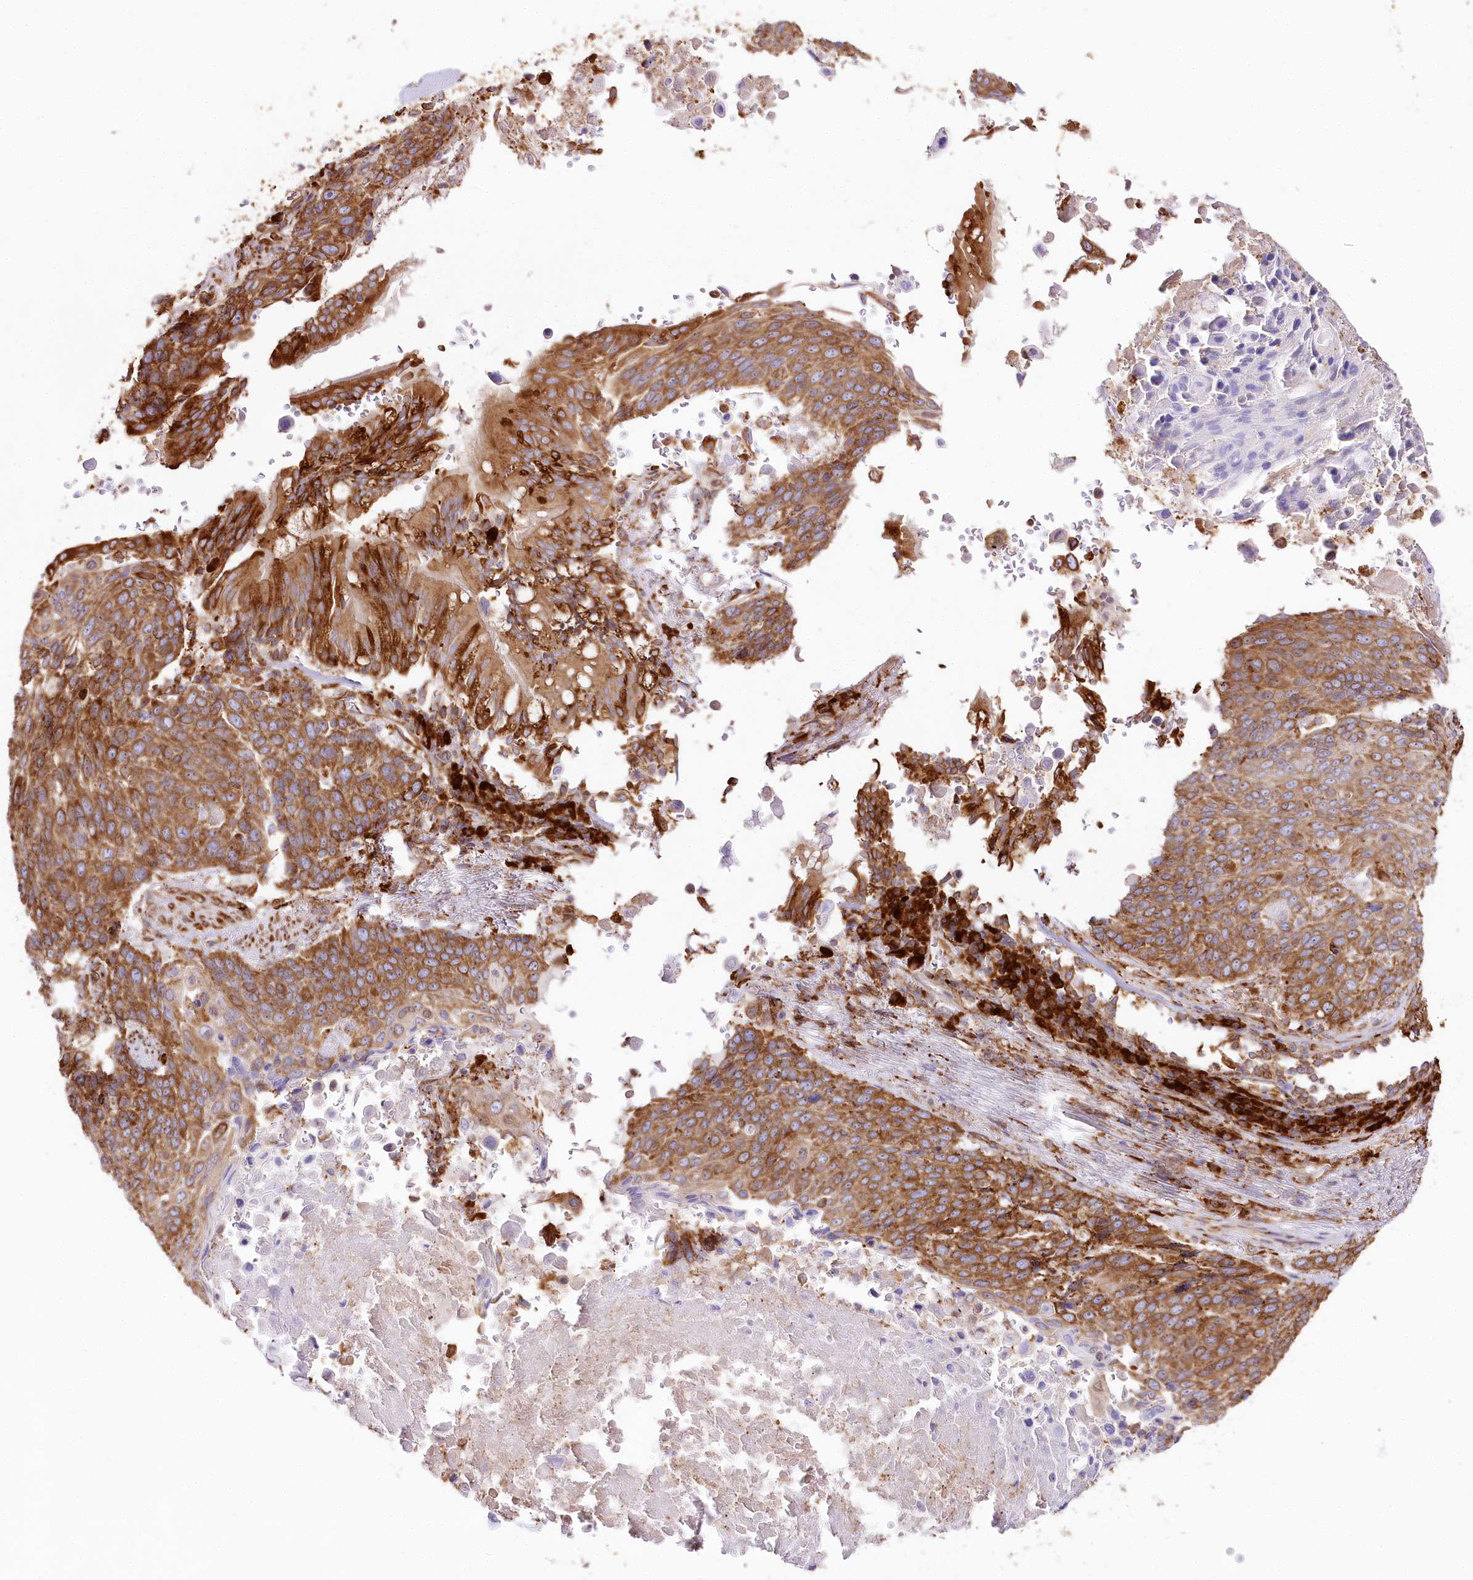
{"staining": {"intensity": "moderate", "quantity": ">75%", "location": "cytoplasmic/membranous"}, "tissue": "lung cancer", "cell_type": "Tumor cells", "image_type": "cancer", "snomed": [{"axis": "morphology", "description": "Squamous cell carcinoma, NOS"}, {"axis": "topography", "description": "Lung"}], "caption": "Immunohistochemistry (IHC) of human lung cancer exhibits medium levels of moderate cytoplasmic/membranous expression in about >75% of tumor cells. (Brightfield microscopy of DAB IHC at high magnification).", "gene": "CNPY2", "patient": {"sex": "male", "age": 66}}